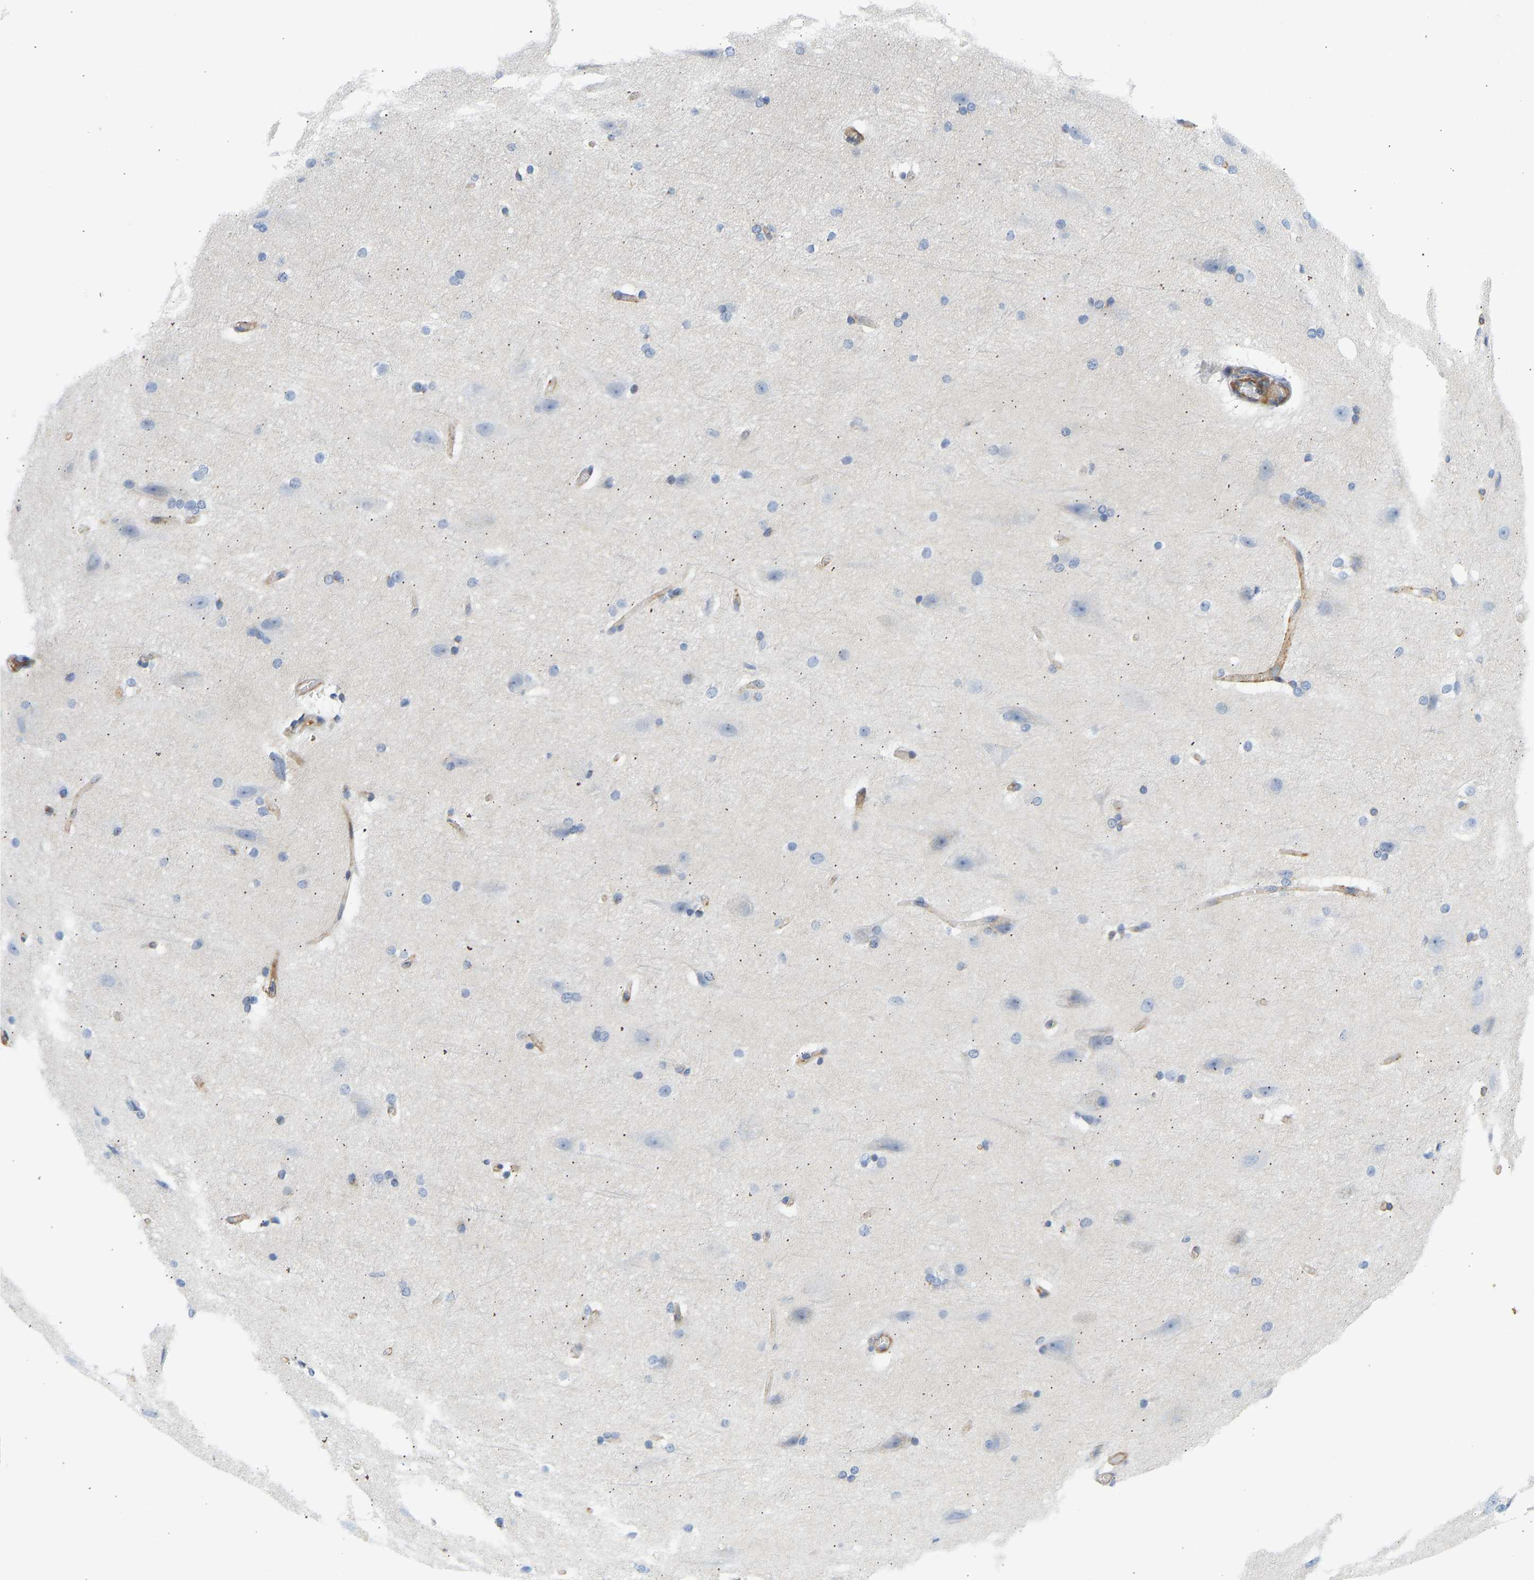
{"staining": {"intensity": "moderate", "quantity": "25%-75%", "location": "cytoplasmic/membranous"}, "tissue": "cerebral cortex", "cell_type": "Endothelial cells", "image_type": "normal", "snomed": [{"axis": "morphology", "description": "Normal tissue, NOS"}, {"axis": "topography", "description": "Cerebral cortex"}, {"axis": "topography", "description": "Hippocampus"}], "caption": "Brown immunohistochemical staining in unremarkable human cerebral cortex demonstrates moderate cytoplasmic/membranous expression in approximately 25%-75% of endothelial cells. The staining is performed using DAB brown chromogen to label protein expression. The nuclei are counter-stained blue using hematoxylin.", "gene": "SLC30A7", "patient": {"sex": "female", "age": 19}}